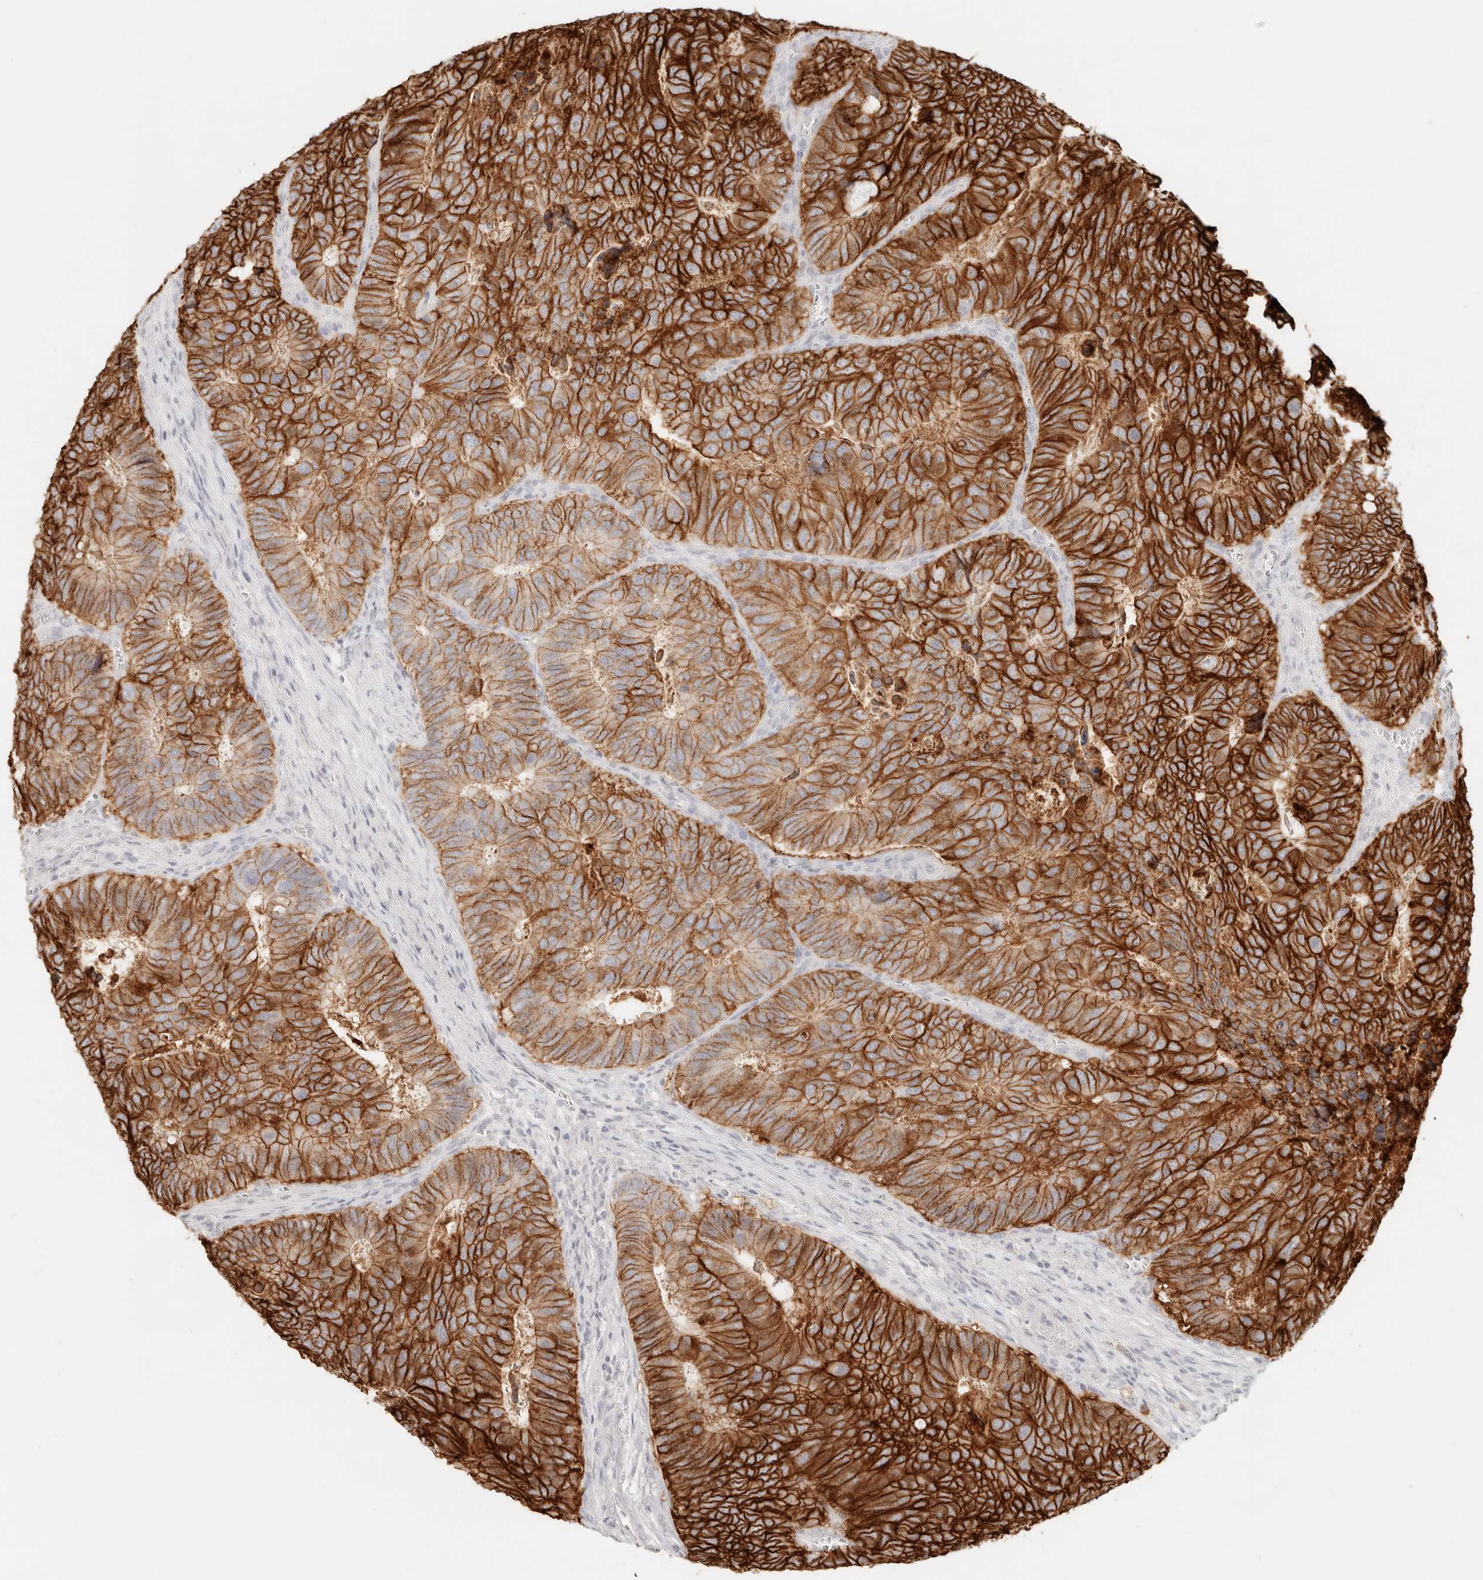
{"staining": {"intensity": "strong", "quantity": ">75%", "location": "cytoplasmic/membranous"}, "tissue": "colorectal cancer", "cell_type": "Tumor cells", "image_type": "cancer", "snomed": [{"axis": "morphology", "description": "Adenocarcinoma, NOS"}, {"axis": "topography", "description": "Colon"}], "caption": "A photomicrograph of colorectal adenocarcinoma stained for a protein demonstrates strong cytoplasmic/membranous brown staining in tumor cells.", "gene": "EPCAM", "patient": {"sex": "male", "age": 87}}